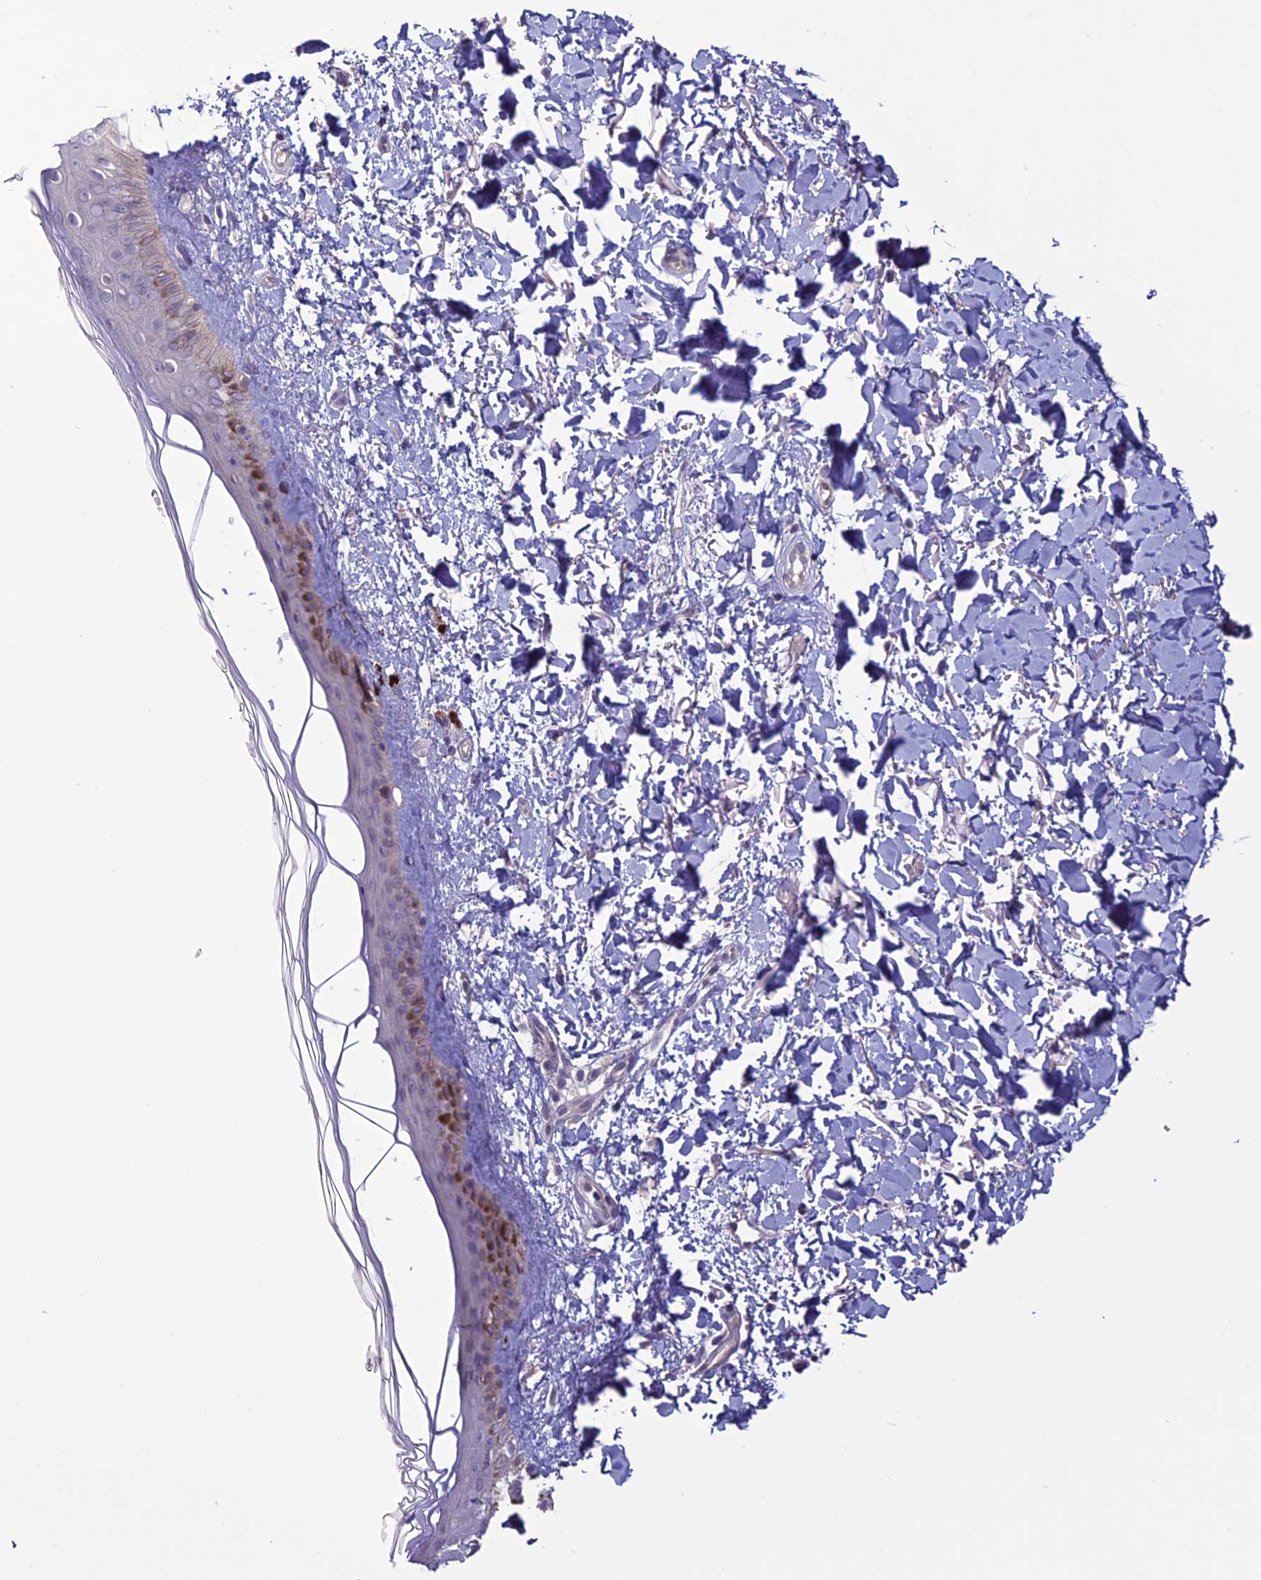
{"staining": {"intensity": "negative", "quantity": "none", "location": "none"}, "tissue": "skin", "cell_type": "Fibroblasts", "image_type": "normal", "snomed": [{"axis": "morphology", "description": "Normal tissue, NOS"}, {"axis": "topography", "description": "Skin"}], "caption": "Immunohistochemistry image of unremarkable skin: human skin stained with DAB (3,3'-diaminobenzidine) demonstrates no significant protein expression in fibroblasts.", "gene": "C2orf76", "patient": {"sex": "female", "age": 58}}